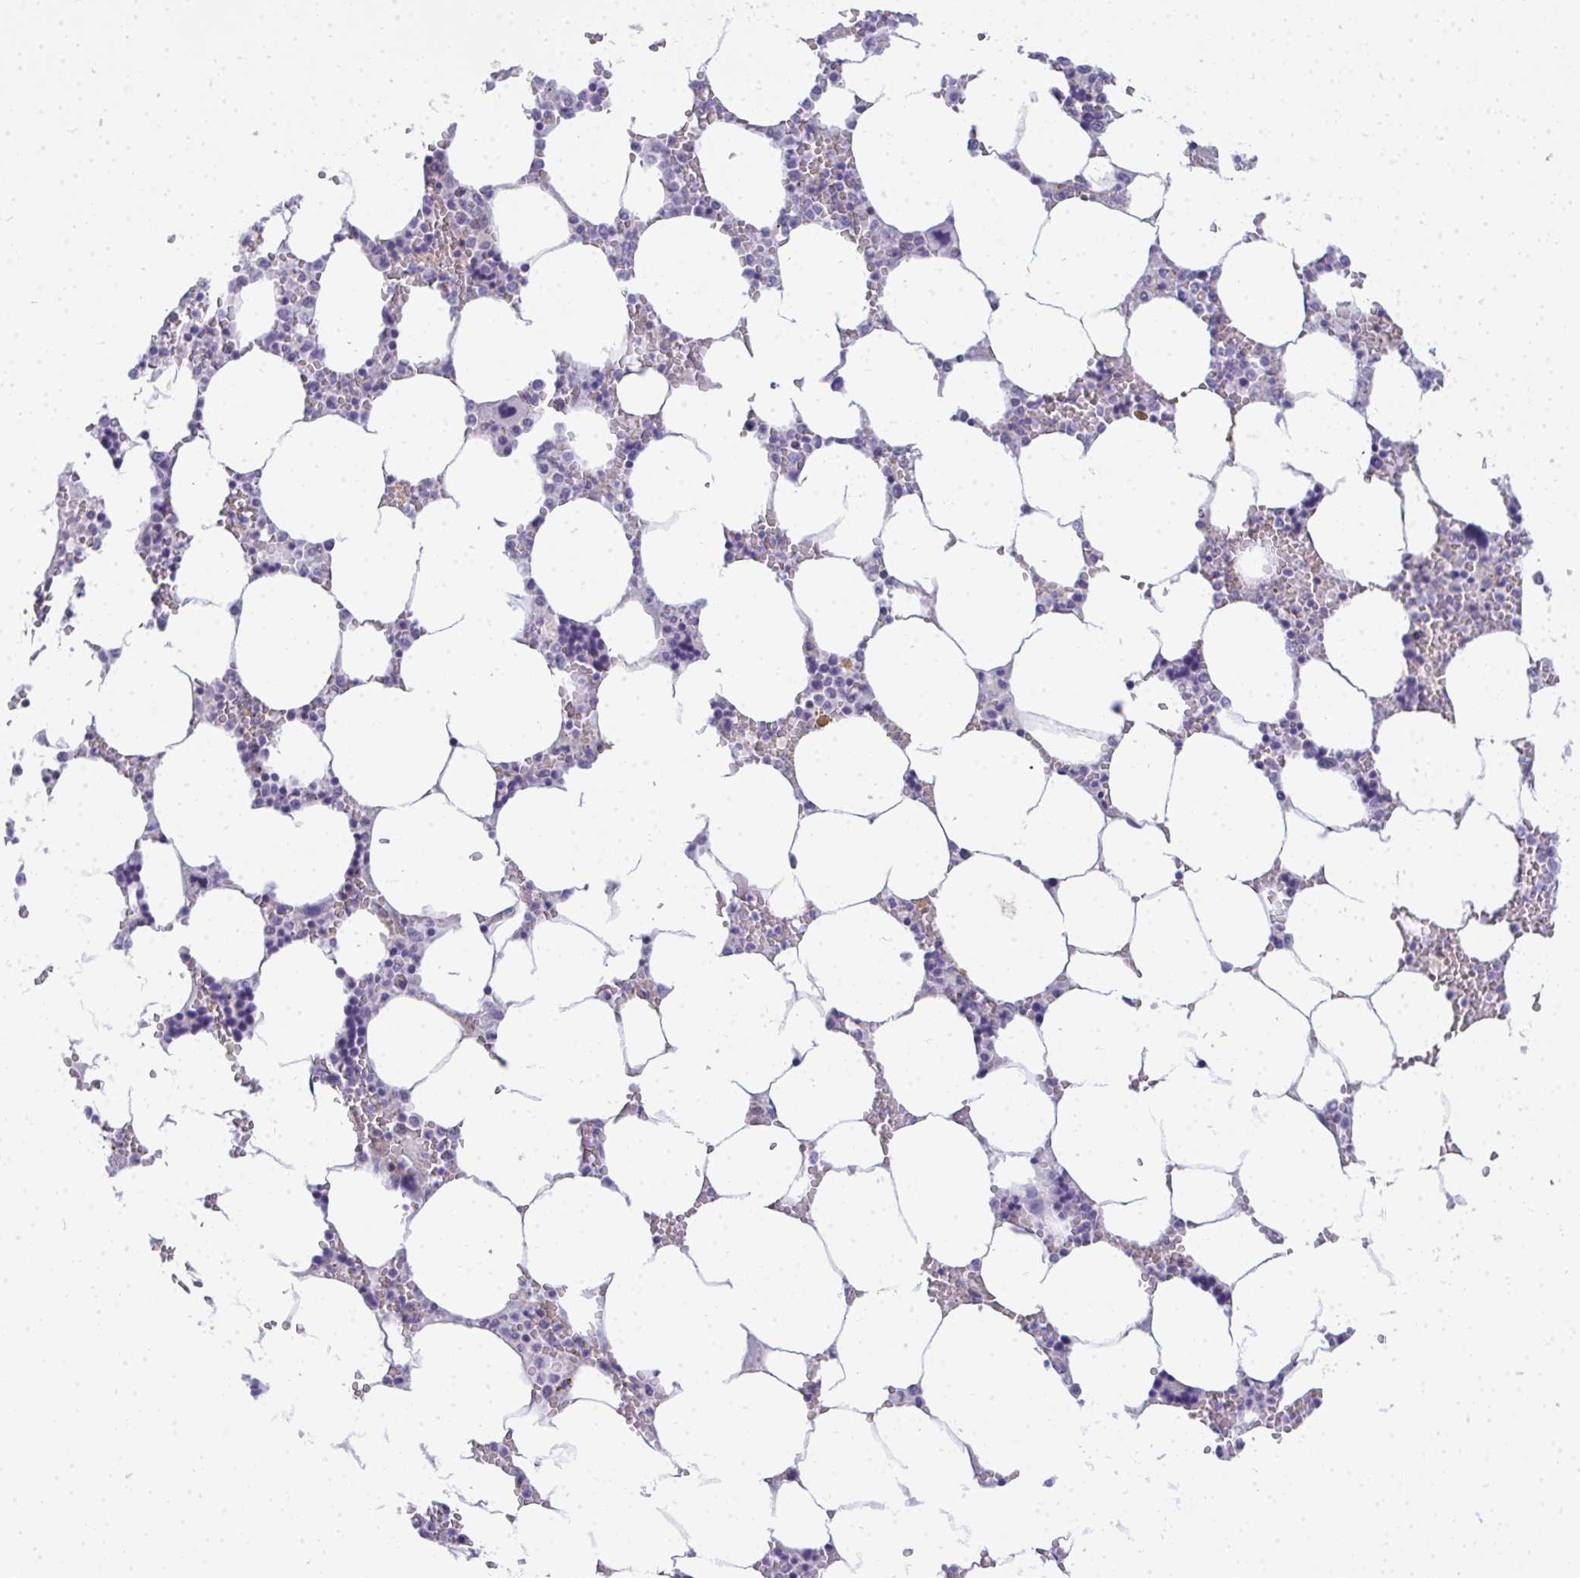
{"staining": {"intensity": "negative", "quantity": "none", "location": "none"}, "tissue": "bone marrow", "cell_type": "Hematopoietic cells", "image_type": "normal", "snomed": [{"axis": "morphology", "description": "Normal tissue, NOS"}, {"axis": "topography", "description": "Bone marrow"}], "caption": "A high-resolution histopathology image shows immunohistochemistry (IHC) staining of benign bone marrow, which reveals no significant expression in hematopoietic cells.", "gene": "TMEM82", "patient": {"sex": "male", "age": 64}}